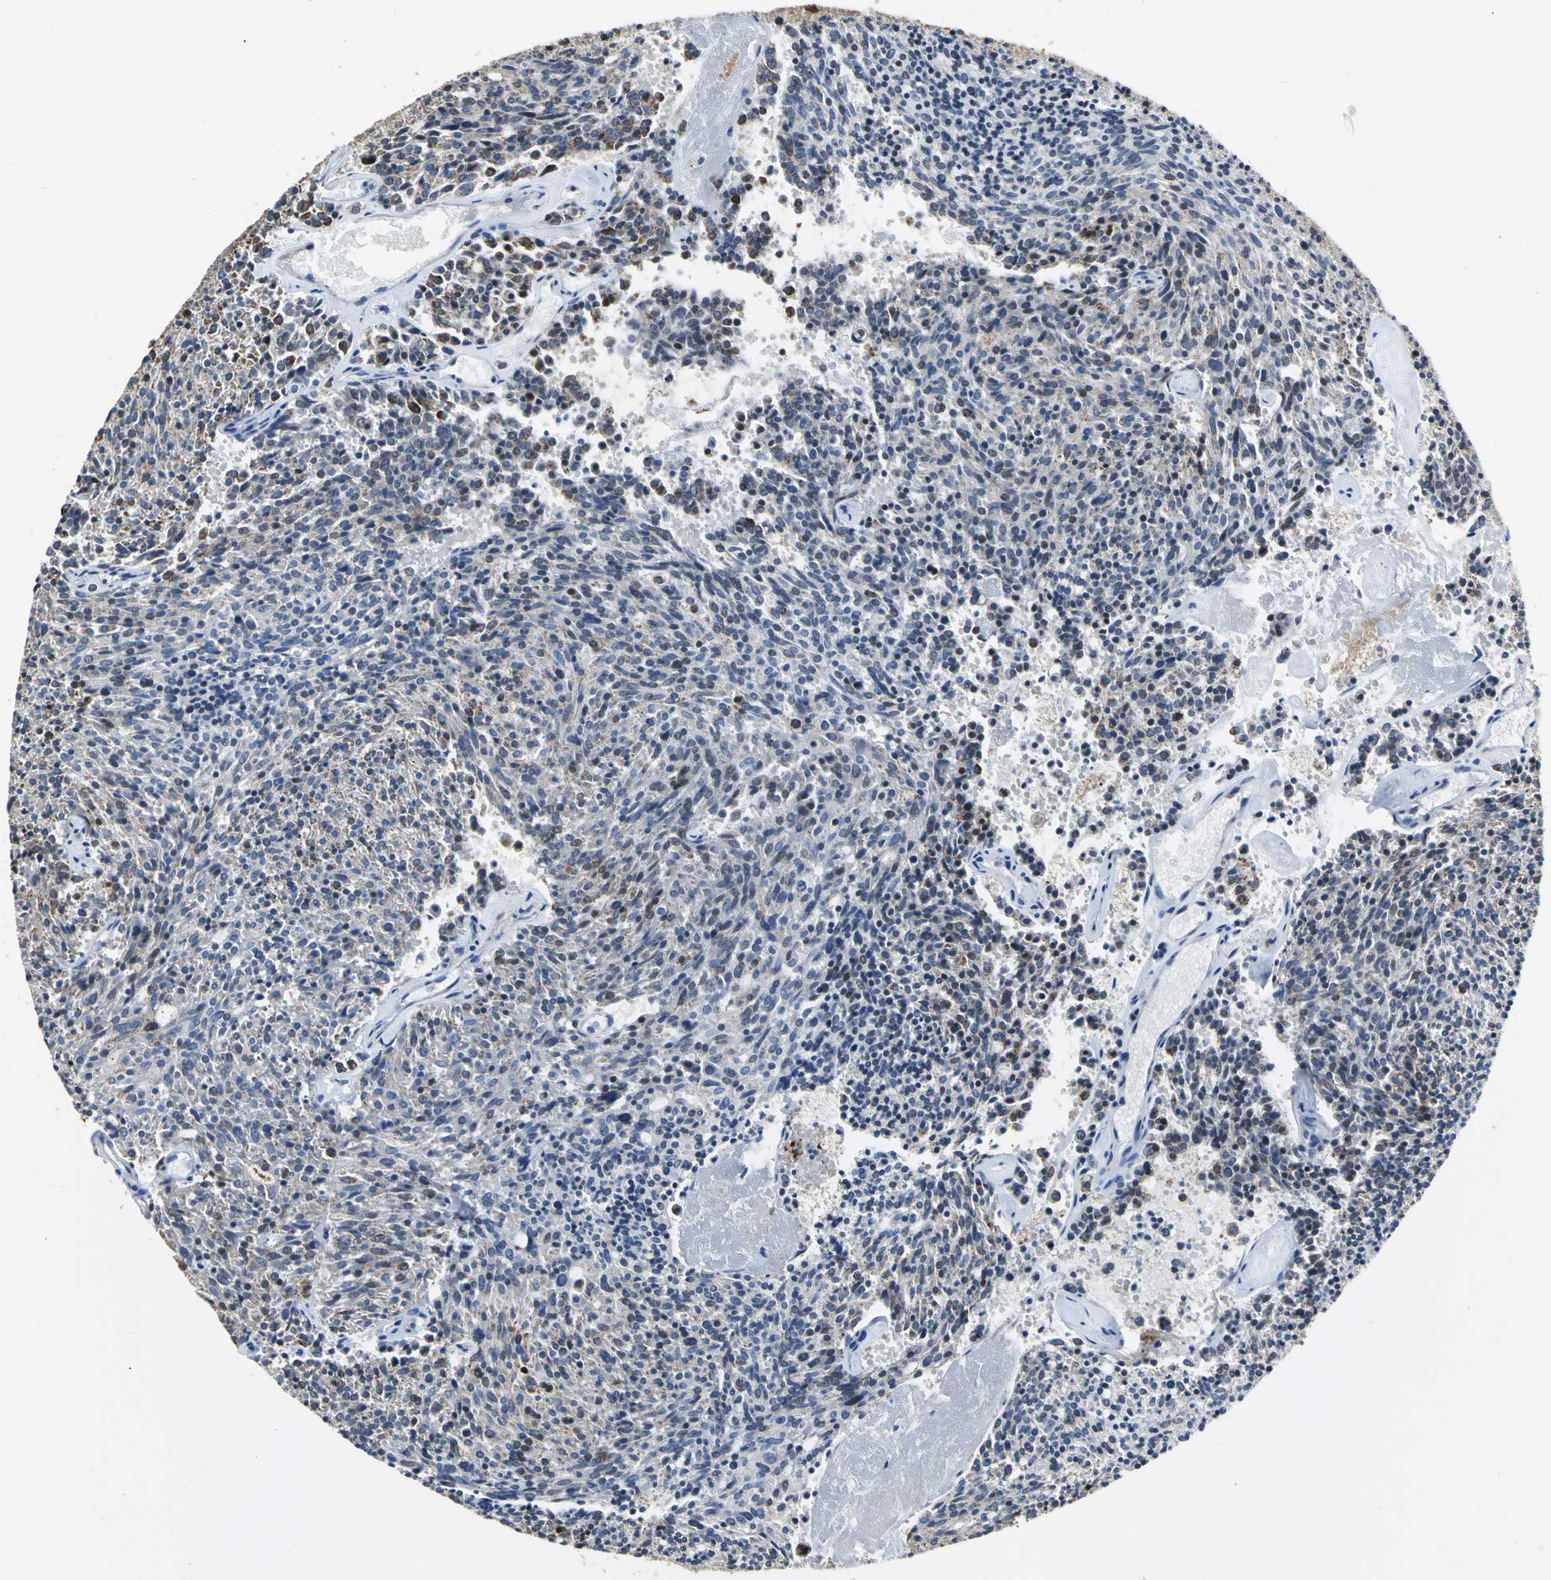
{"staining": {"intensity": "moderate", "quantity": "25%-75%", "location": "cytoplasmic/membranous"}, "tissue": "carcinoid", "cell_type": "Tumor cells", "image_type": "cancer", "snomed": [{"axis": "morphology", "description": "Carcinoid, malignant, NOS"}, {"axis": "topography", "description": "Pancreas"}], "caption": "Malignant carcinoid tissue demonstrates moderate cytoplasmic/membranous positivity in about 25%-75% of tumor cells", "gene": "JADE3", "patient": {"sex": "female", "age": 54}}